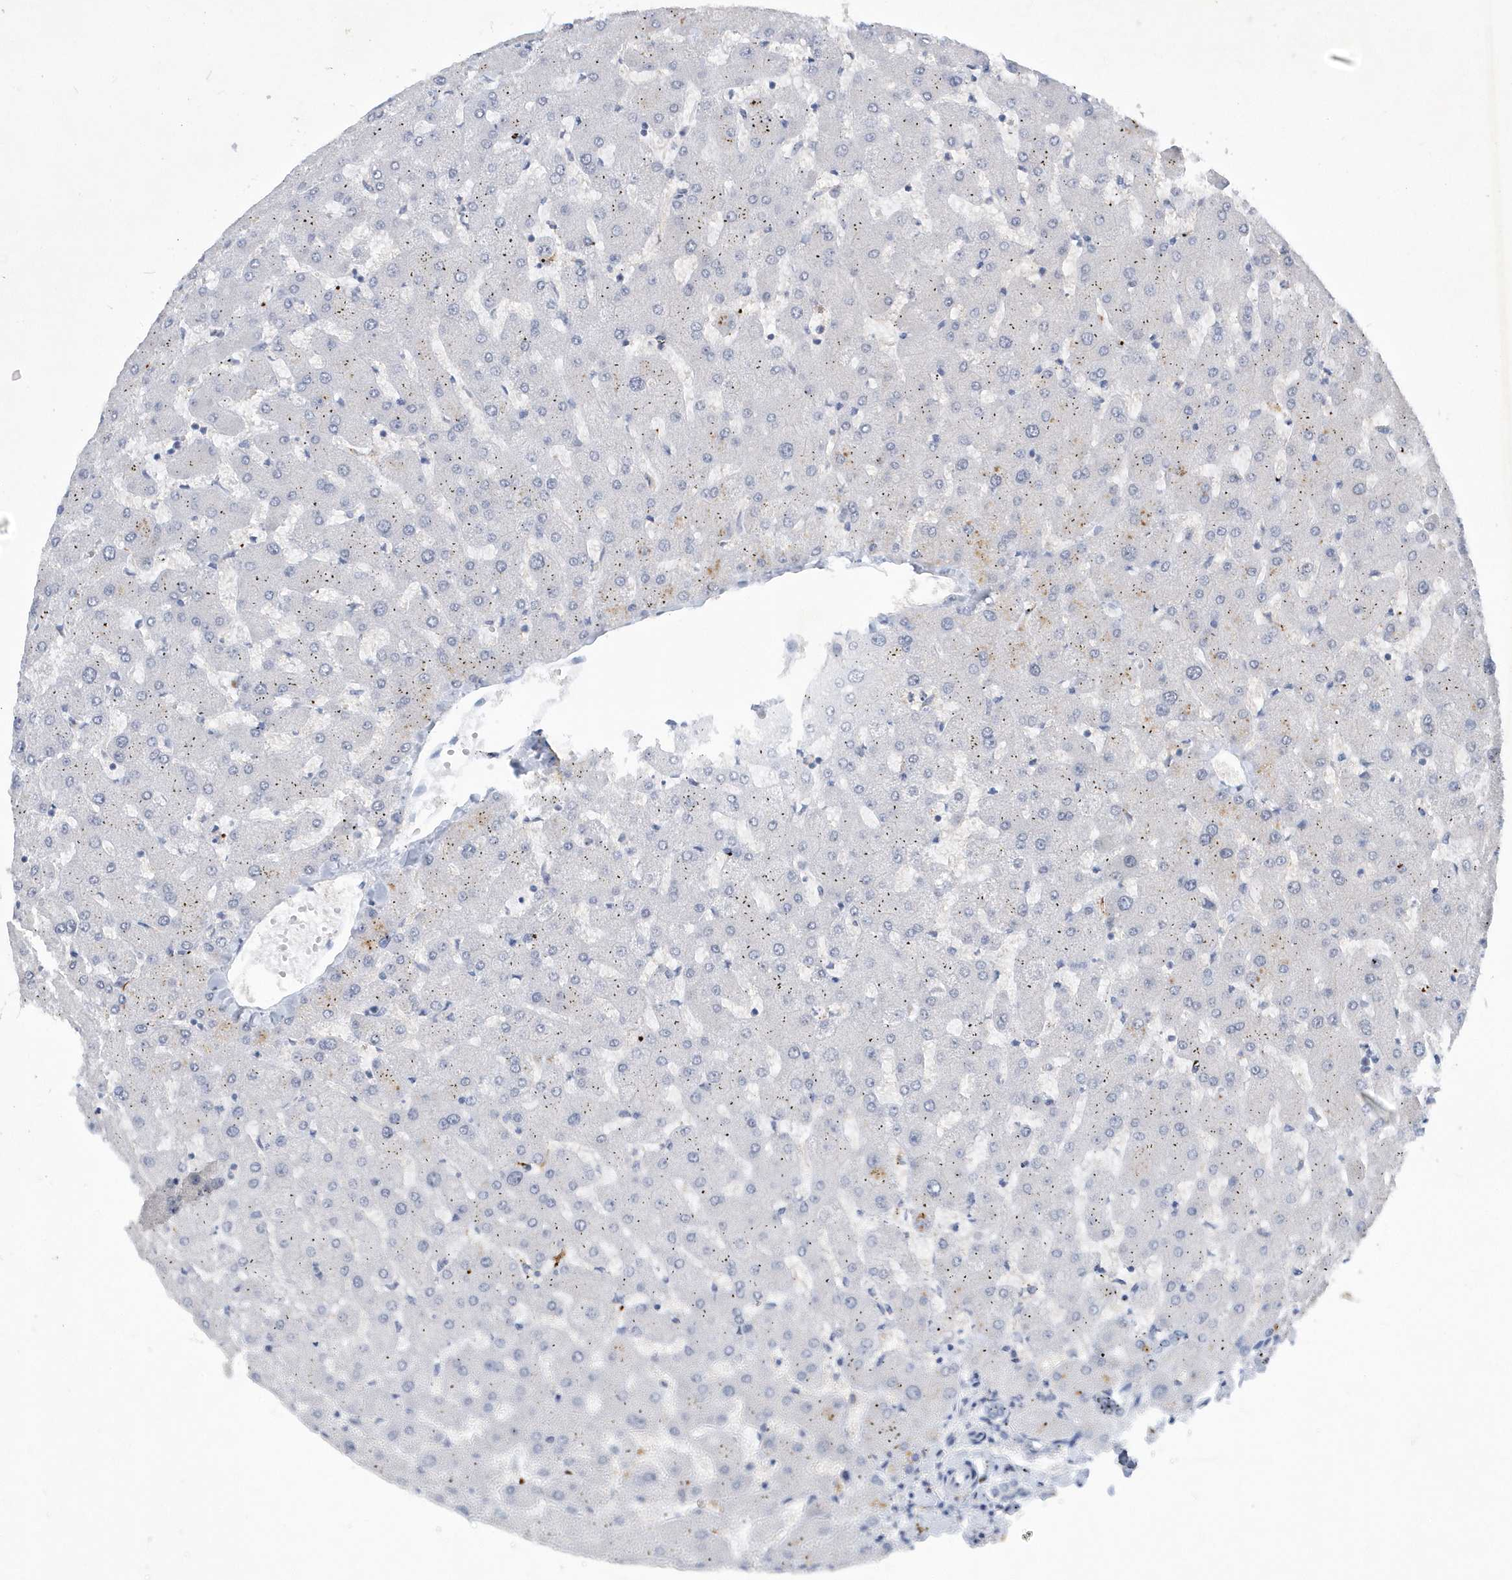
{"staining": {"intensity": "negative", "quantity": "none", "location": "none"}, "tissue": "liver", "cell_type": "Cholangiocytes", "image_type": "normal", "snomed": [{"axis": "morphology", "description": "Normal tissue, NOS"}, {"axis": "topography", "description": "Liver"}], "caption": "Histopathology image shows no significant protein positivity in cholangiocytes of benign liver.", "gene": "SRGAP3", "patient": {"sex": "female", "age": 63}}